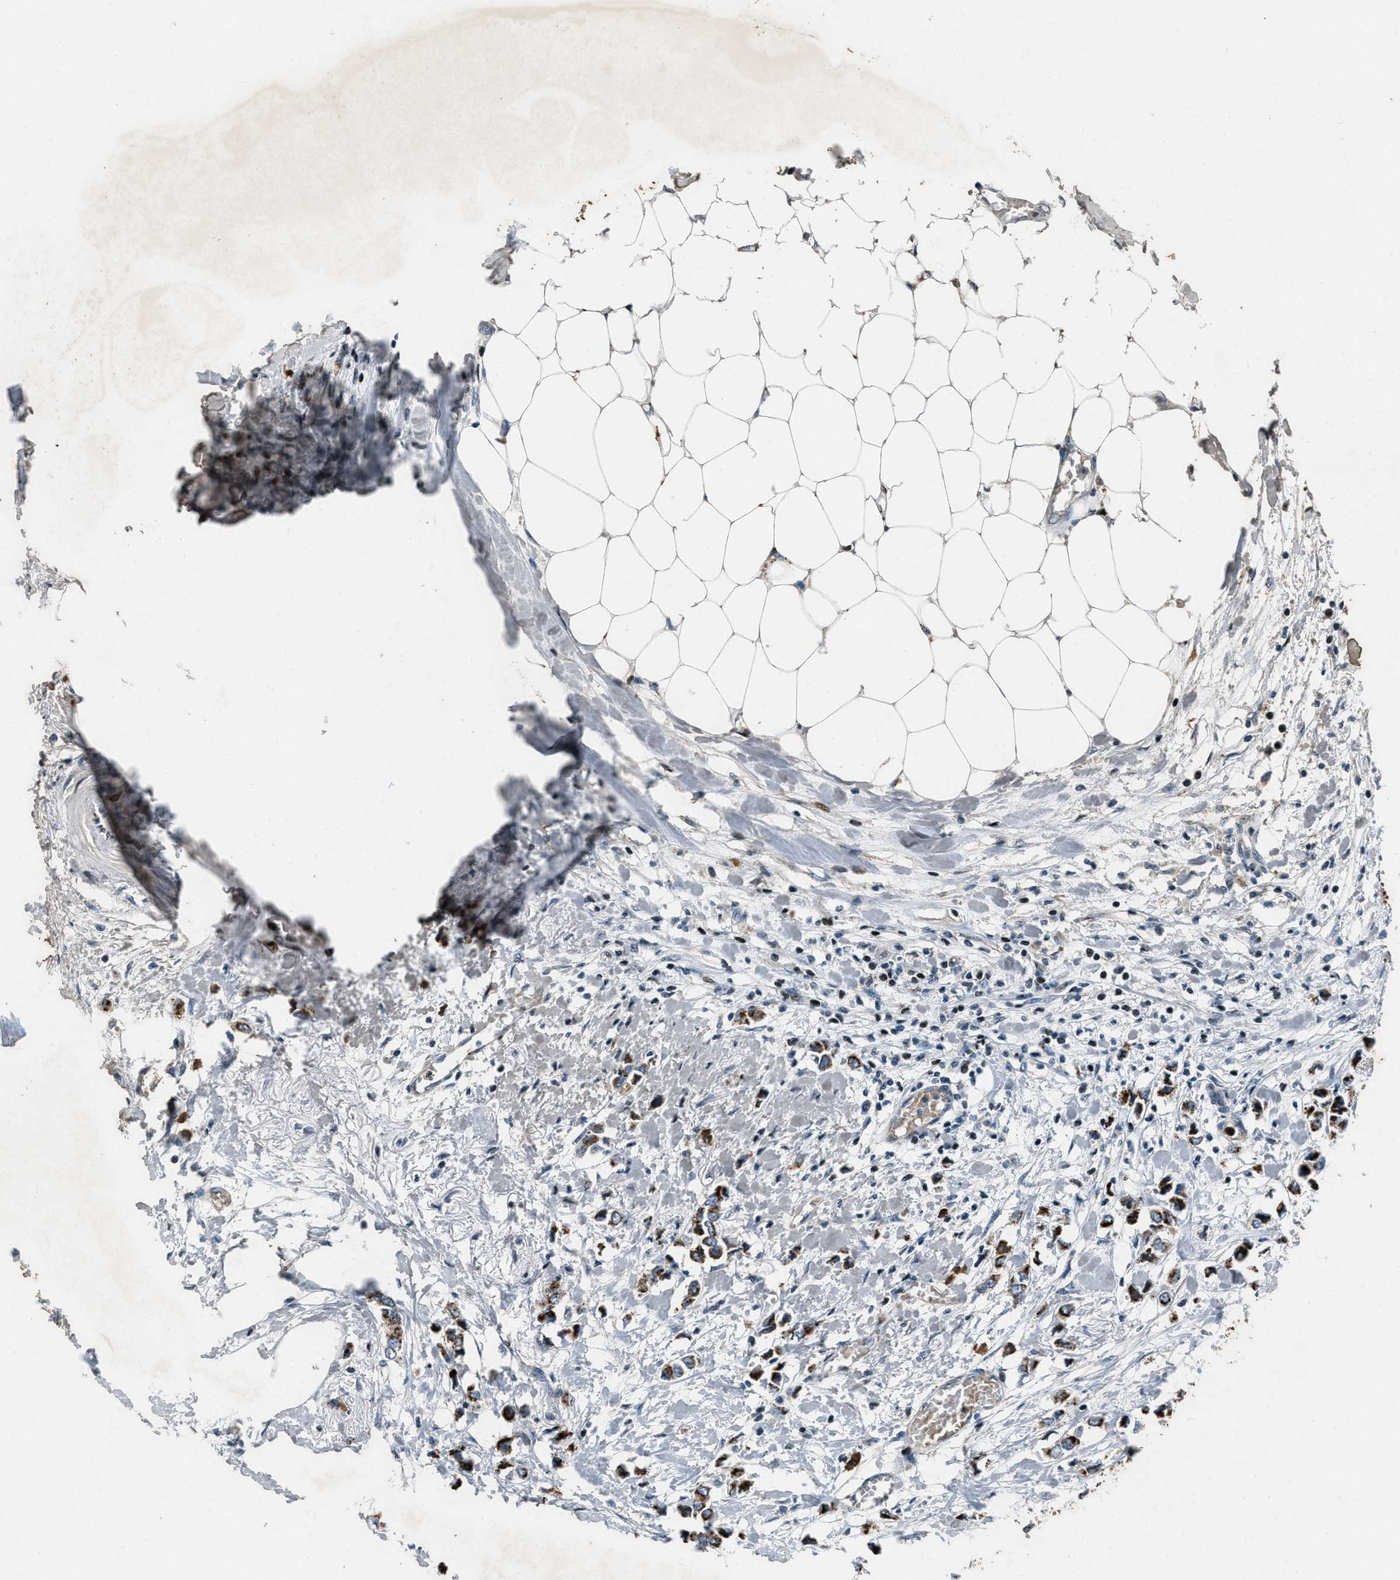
{"staining": {"intensity": "strong", "quantity": ">75%", "location": "cytoplasmic/membranous"}, "tissue": "breast cancer", "cell_type": "Tumor cells", "image_type": "cancer", "snomed": [{"axis": "morphology", "description": "Lobular carcinoma"}, {"axis": "topography", "description": "Breast"}], "caption": "This photomicrograph reveals breast cancer stained with IHC to label a protein in brown. The cytoplasmic/membranous of tumor cells show strong positivity for the protein. Nuclei are counter-stained blue.", "gene": "GPC6", "patient": {"sex": "female", "age": 51}}